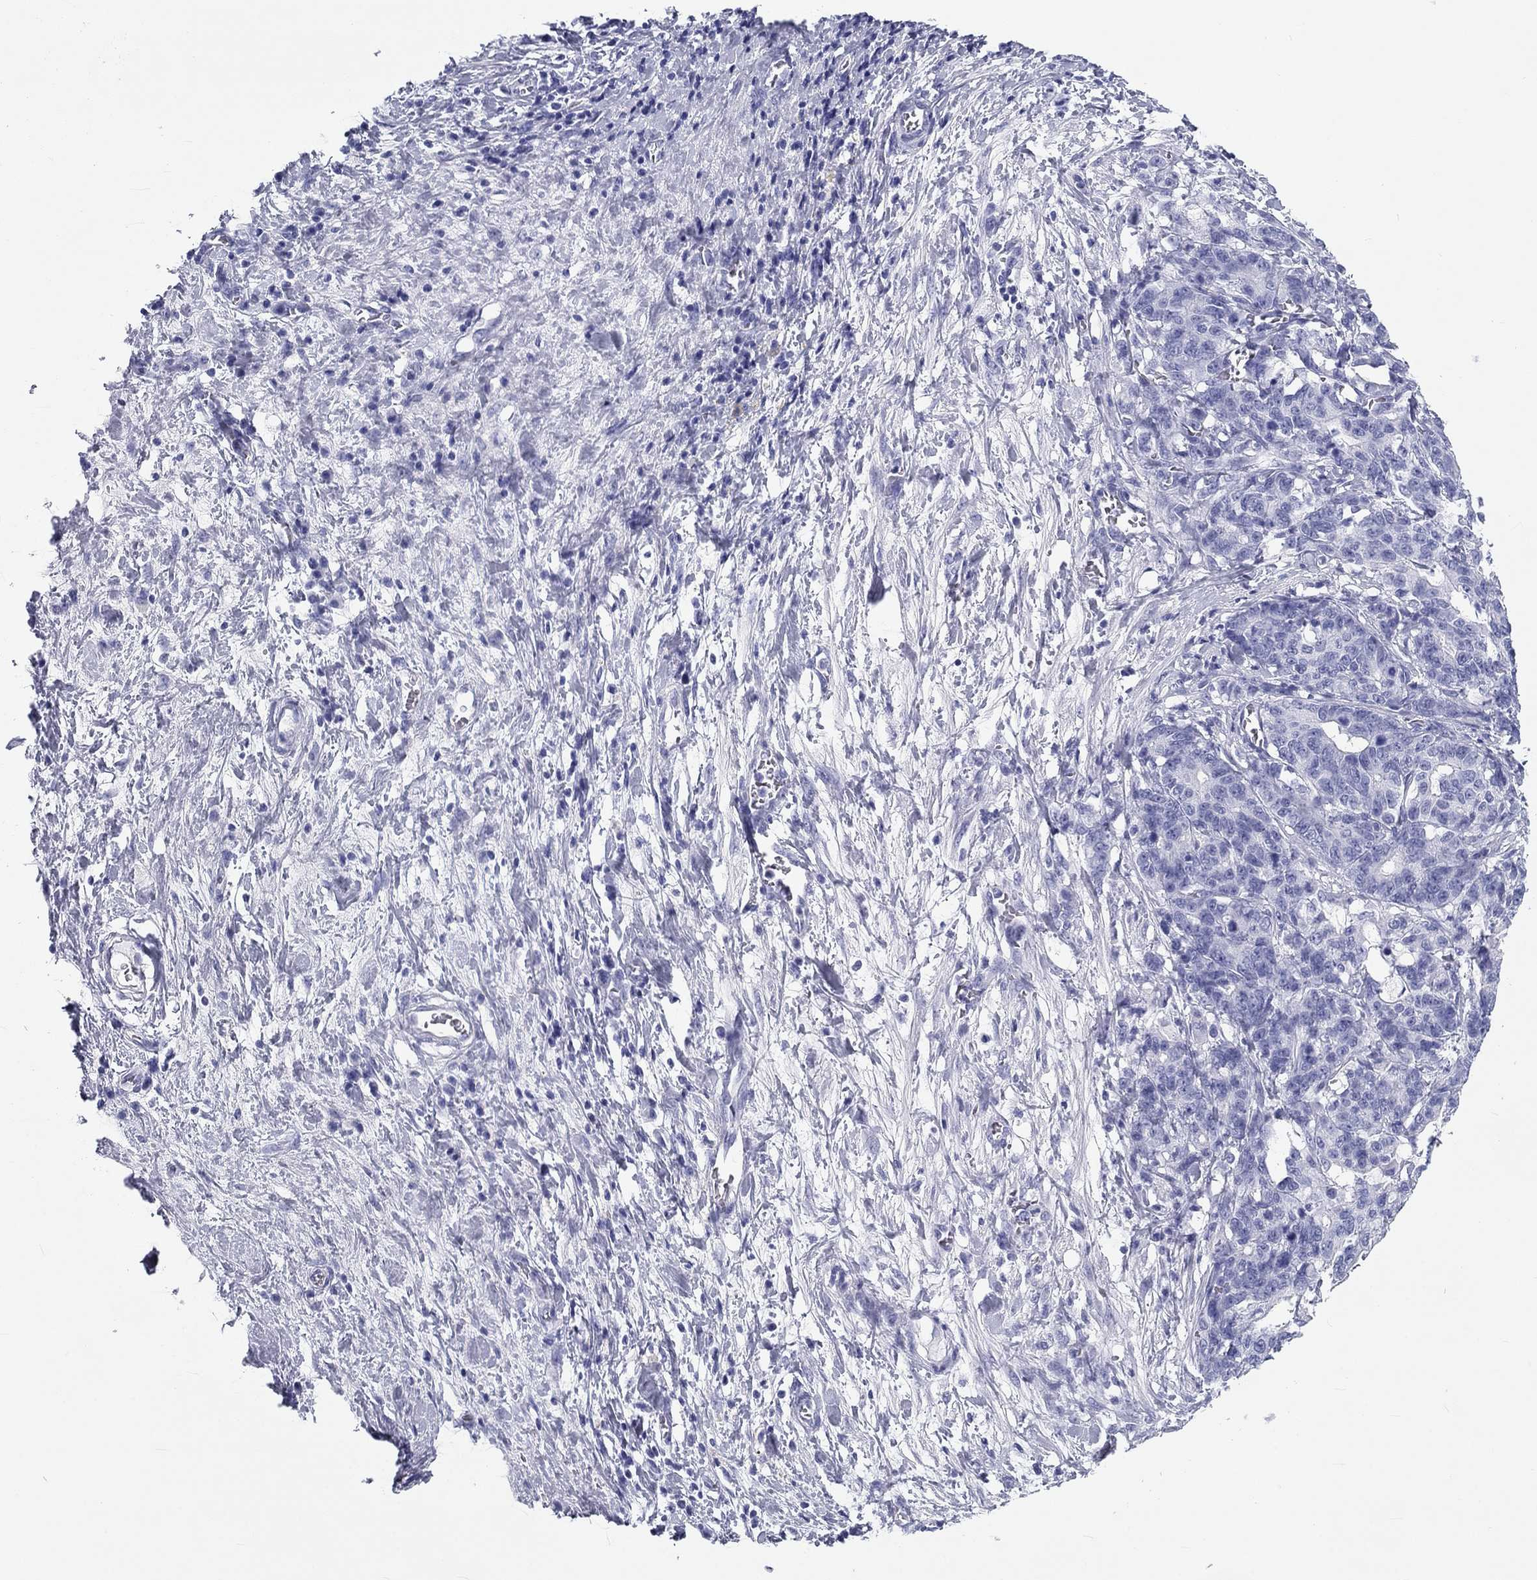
{"staining": {"intensity": "negative", "quantity": "none", "location": "none"}, "tissue": "stomach cancer", "cell_type": "Tumor cells", "image_type": "cancer", "snomed": [{"axis": "morphology", "description": "Normal tissue, NOS"}, {"axis": "morphology", "description": "Adenocarcinoma, NOS"}, {"axis": "topography", "description": "Stomach"}], "caption": "An immunohistochemistry (IHC) histopathology image of stomach adenocarcinoma is shown. There is no staining in tumor cells of stomach adenocarcinoma.", "gene": "DNALI1", "patient": {"sex": "female", "age": 64}}